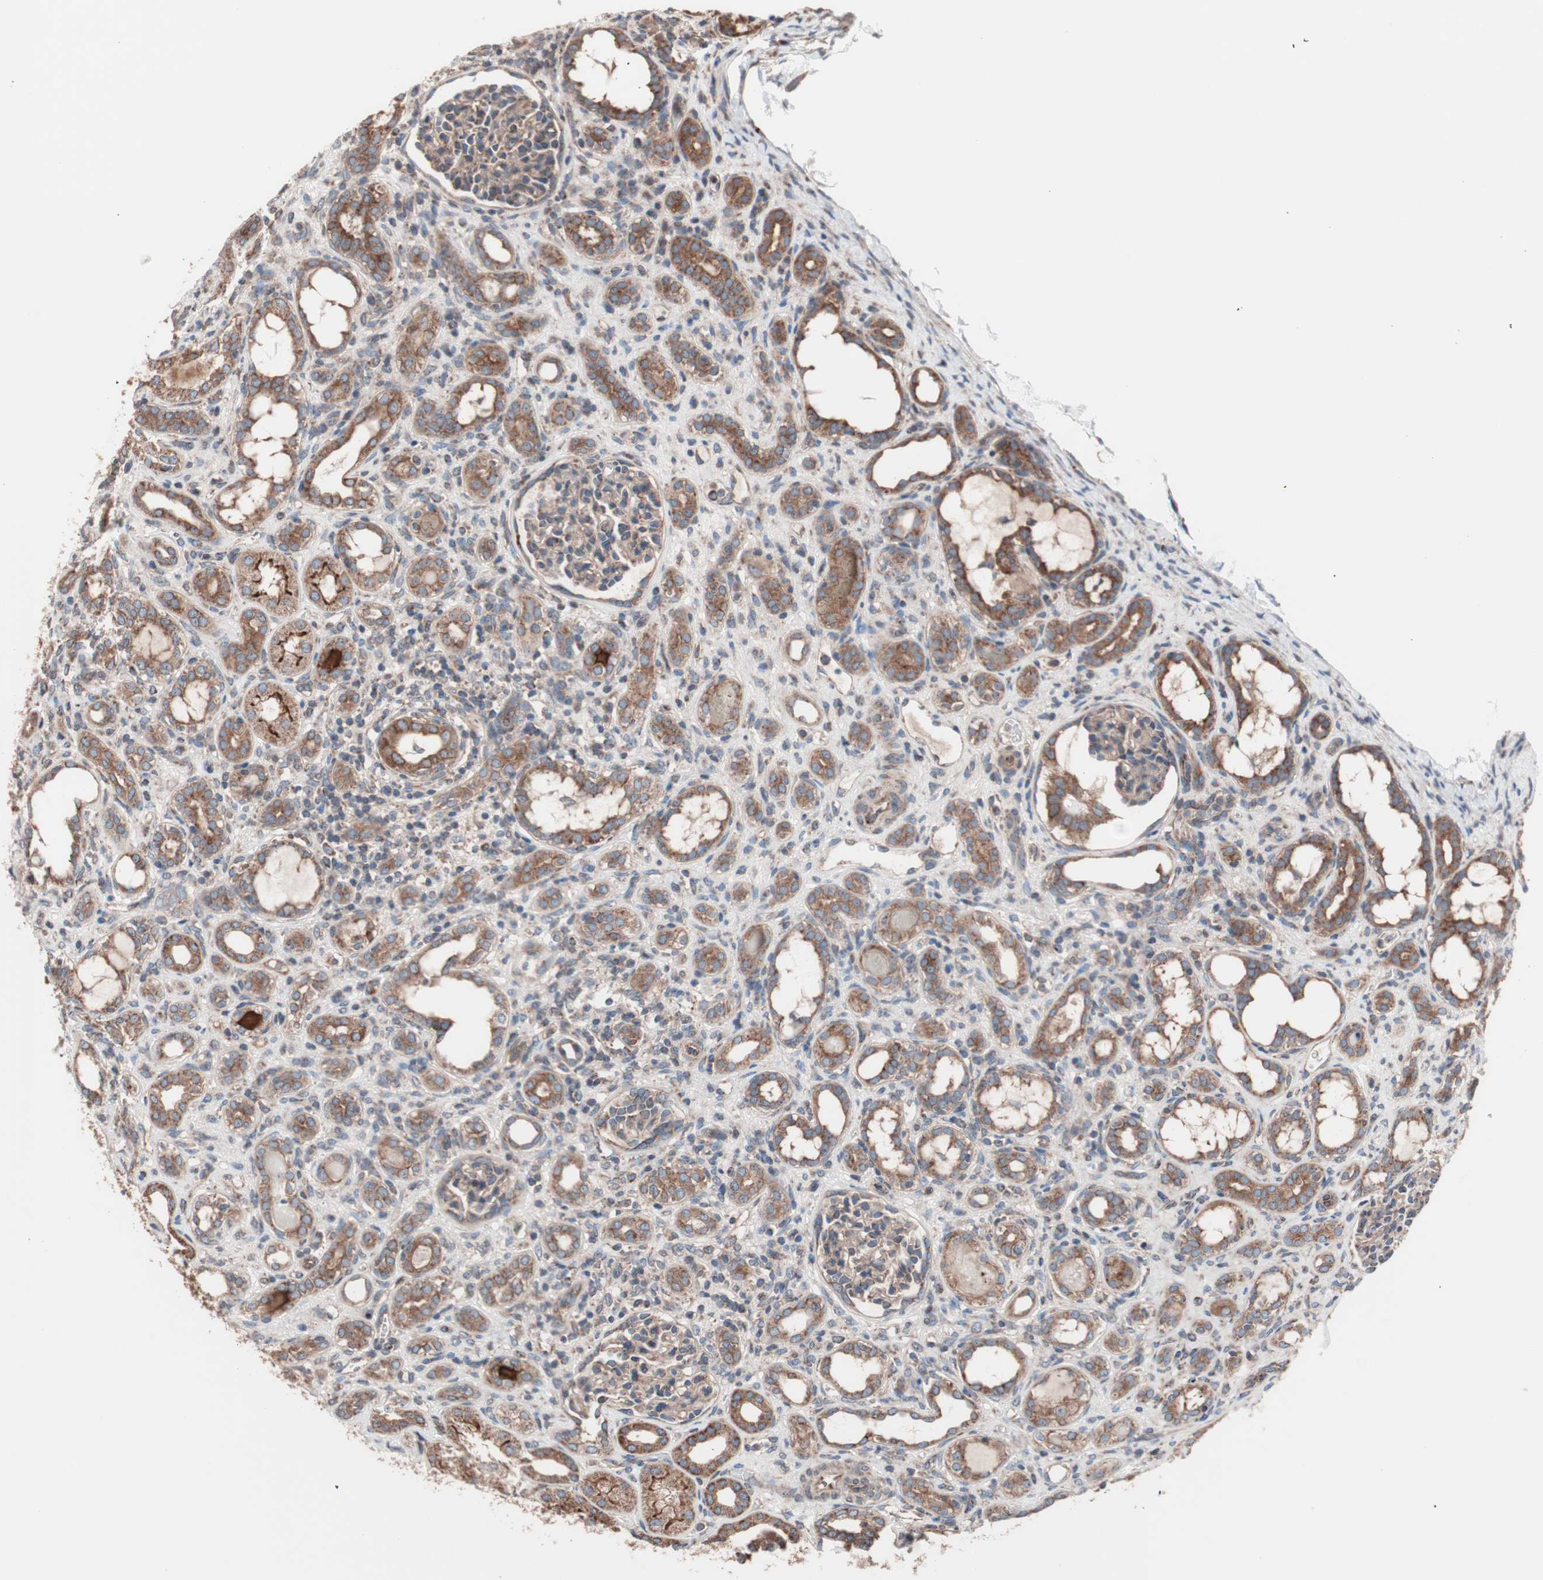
{"staining": {"intensity": "weak", "quantity": ">75%", "location": "cytoplasmic/membranous"}, "tissue": "kidney", "cell_type": "Cells in glomeruli", "image_type": "normal", "snomed": [{"axis": "morphology", "description": "Normal tissue, NOS"}, {"axis": "topography", "description": "Kidney"}], "caption": "The photomicrograph exhibits staining of unremarkable kidney, revealing weak cytoplasmic/membranous protein staining (brown color) within cells in glomeruli.", "gene": "CTTNBP2NL", "patient": {"sex": "male", "age": 7}}